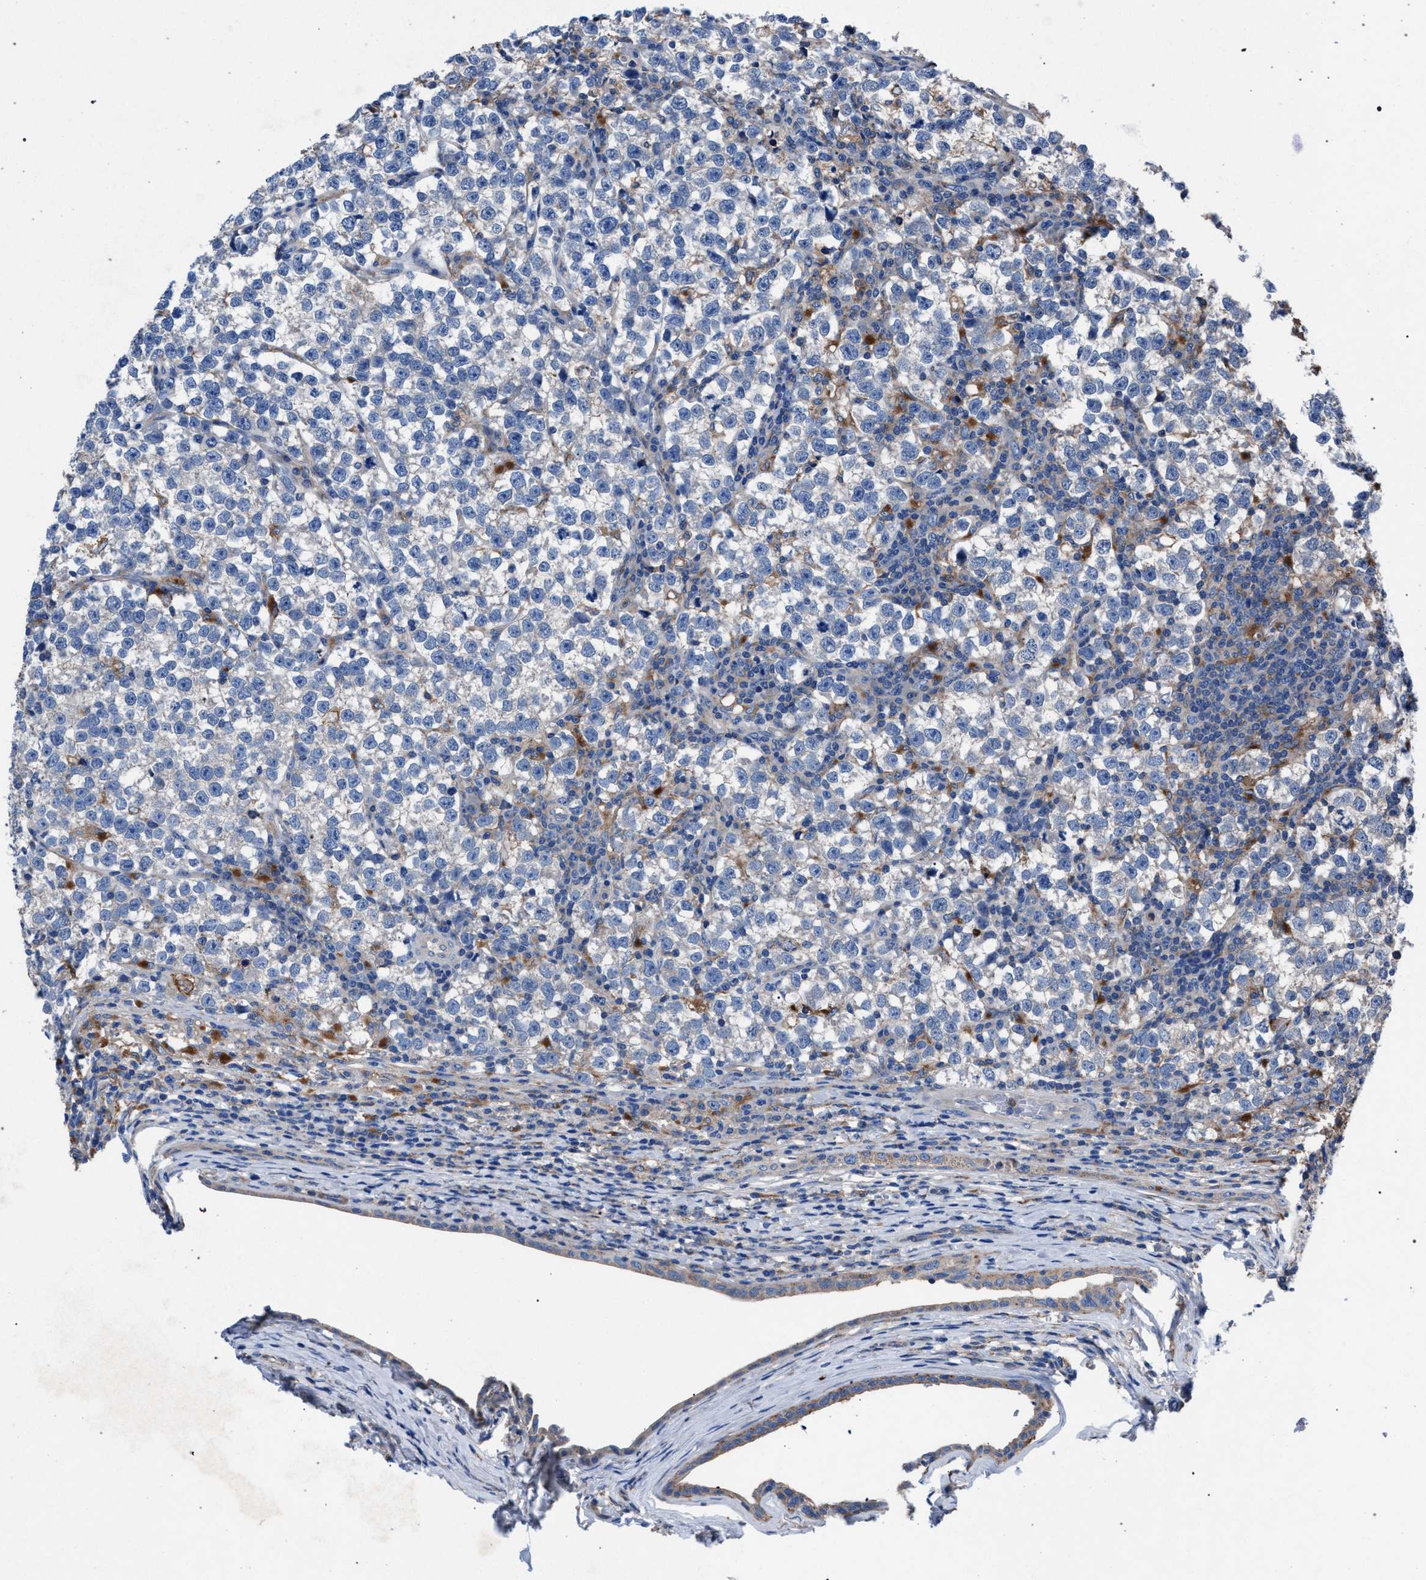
{"staining": {"intensity": "negative", "quantity": "none", "location": "none"}, "tissue": "testis cancer", "cell_type": "Tumor cells", "image_type": "cancer", "snomed": [{"axis": "morphology", "description": "Normal tissue, NOS"}, {"axis": "morphology", "description": "Seminoma, NOS"}, {"axis": "topography", "description": "Testis"}], "caption": "Tumor cells show no significant expression in seminoma (testis).", "gene": "ATP6V0A1", "patient": {"sex": "male", "age": 43}}